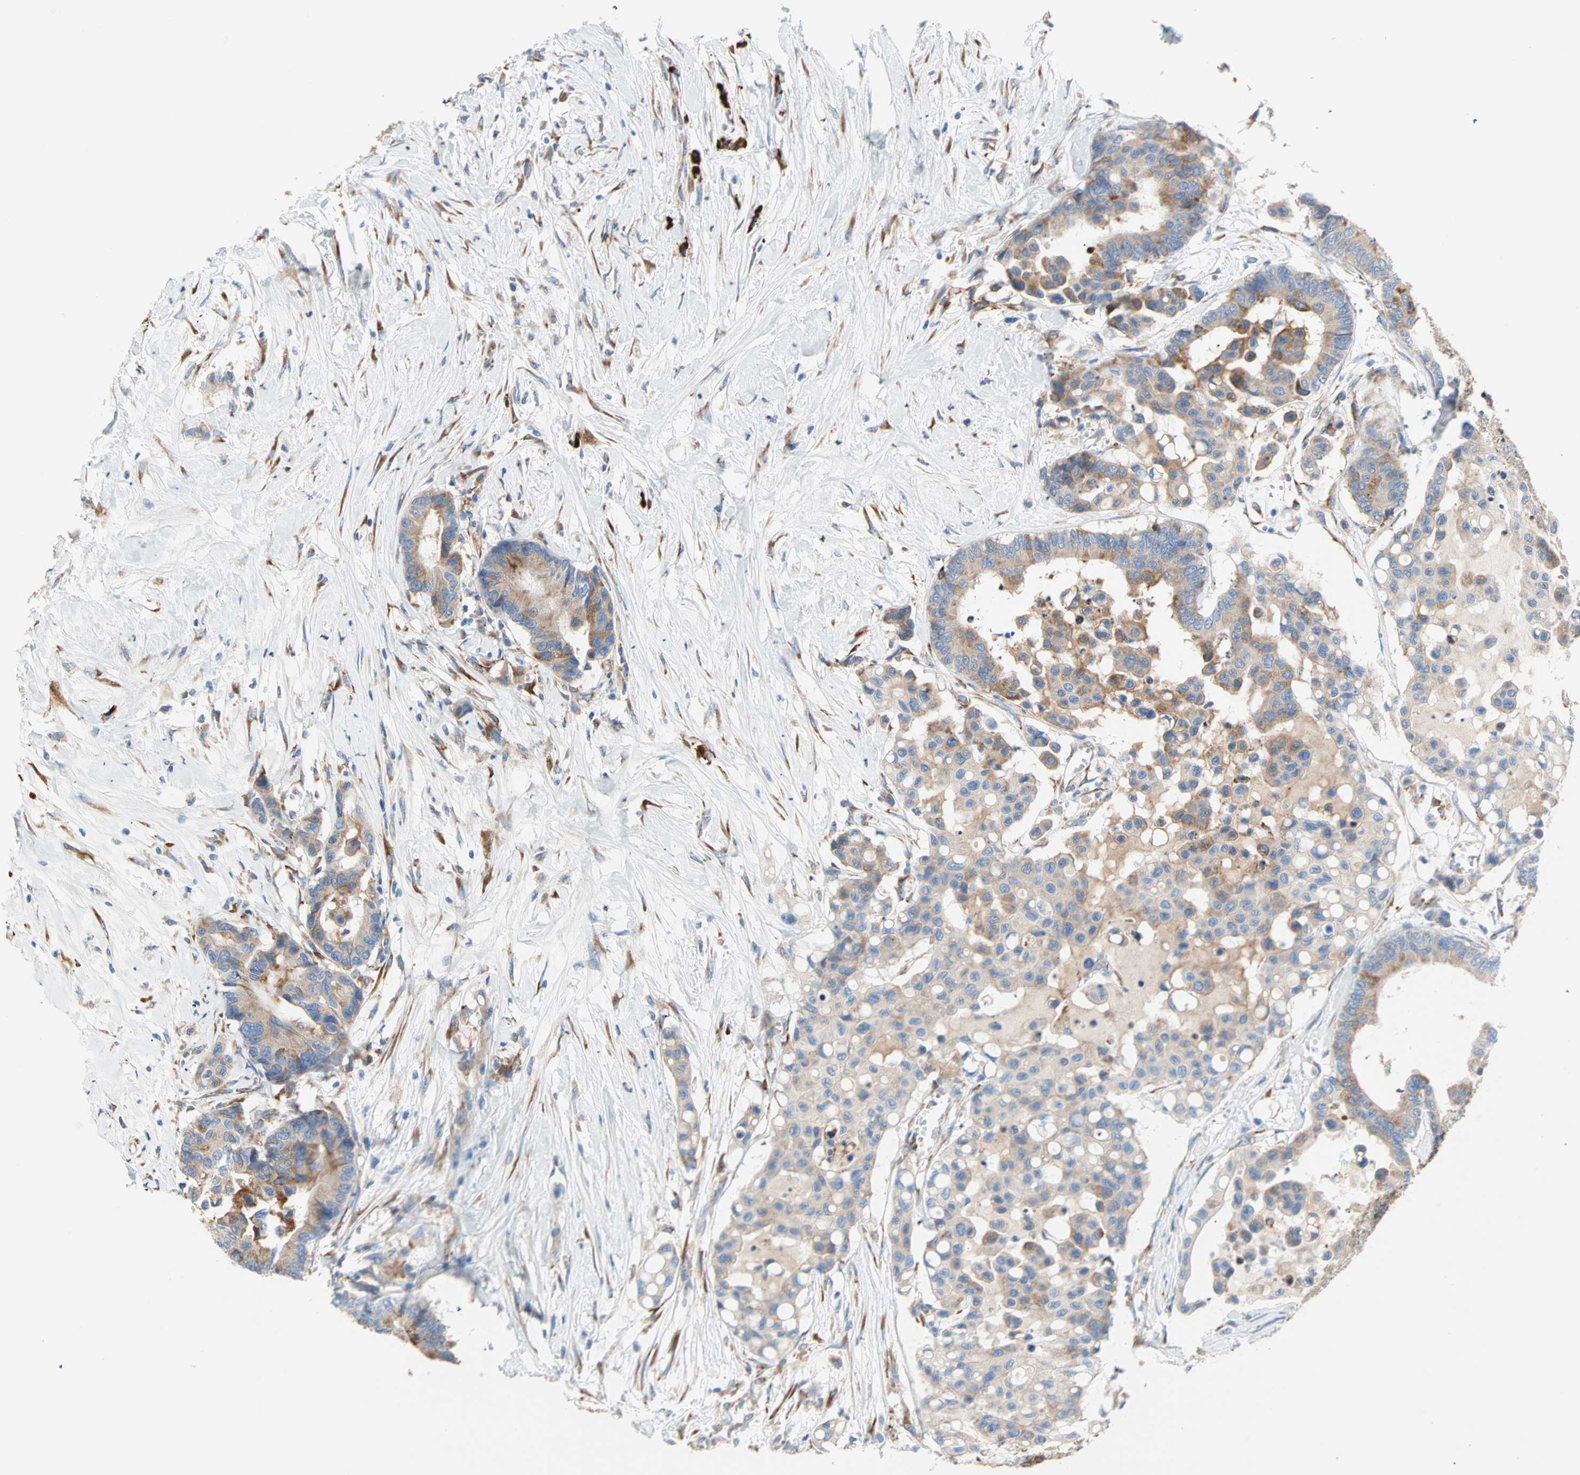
{"staining": {"intensity": "moderate", "quantity": ">75%", "location": "cytoplasmic/membranous"}, "tissue": "colorectal cancer", "cell_type": "Tumor cells", "image_type": "cancer", "snomed": [{"axis": "morphology", "description": "Normal tissue, NOS"}, {"axis": "morphology", "description": "Adenocarcinoma, NOS"}, {"axis": "topography", "description": "Colon"}], "caption": "IHC micrograph of neoplastic tissue: colorectal cancer stained using immunohistochemistry (IHC) displays medium levels of moderate protein expression localized specifically in the cytoplasmic/membranous of tumor cells, appearing as a cytoplasmic/membranous brown color.", "gene": "PLCXD1", "patient": {"sex": "male", "age": 82}}